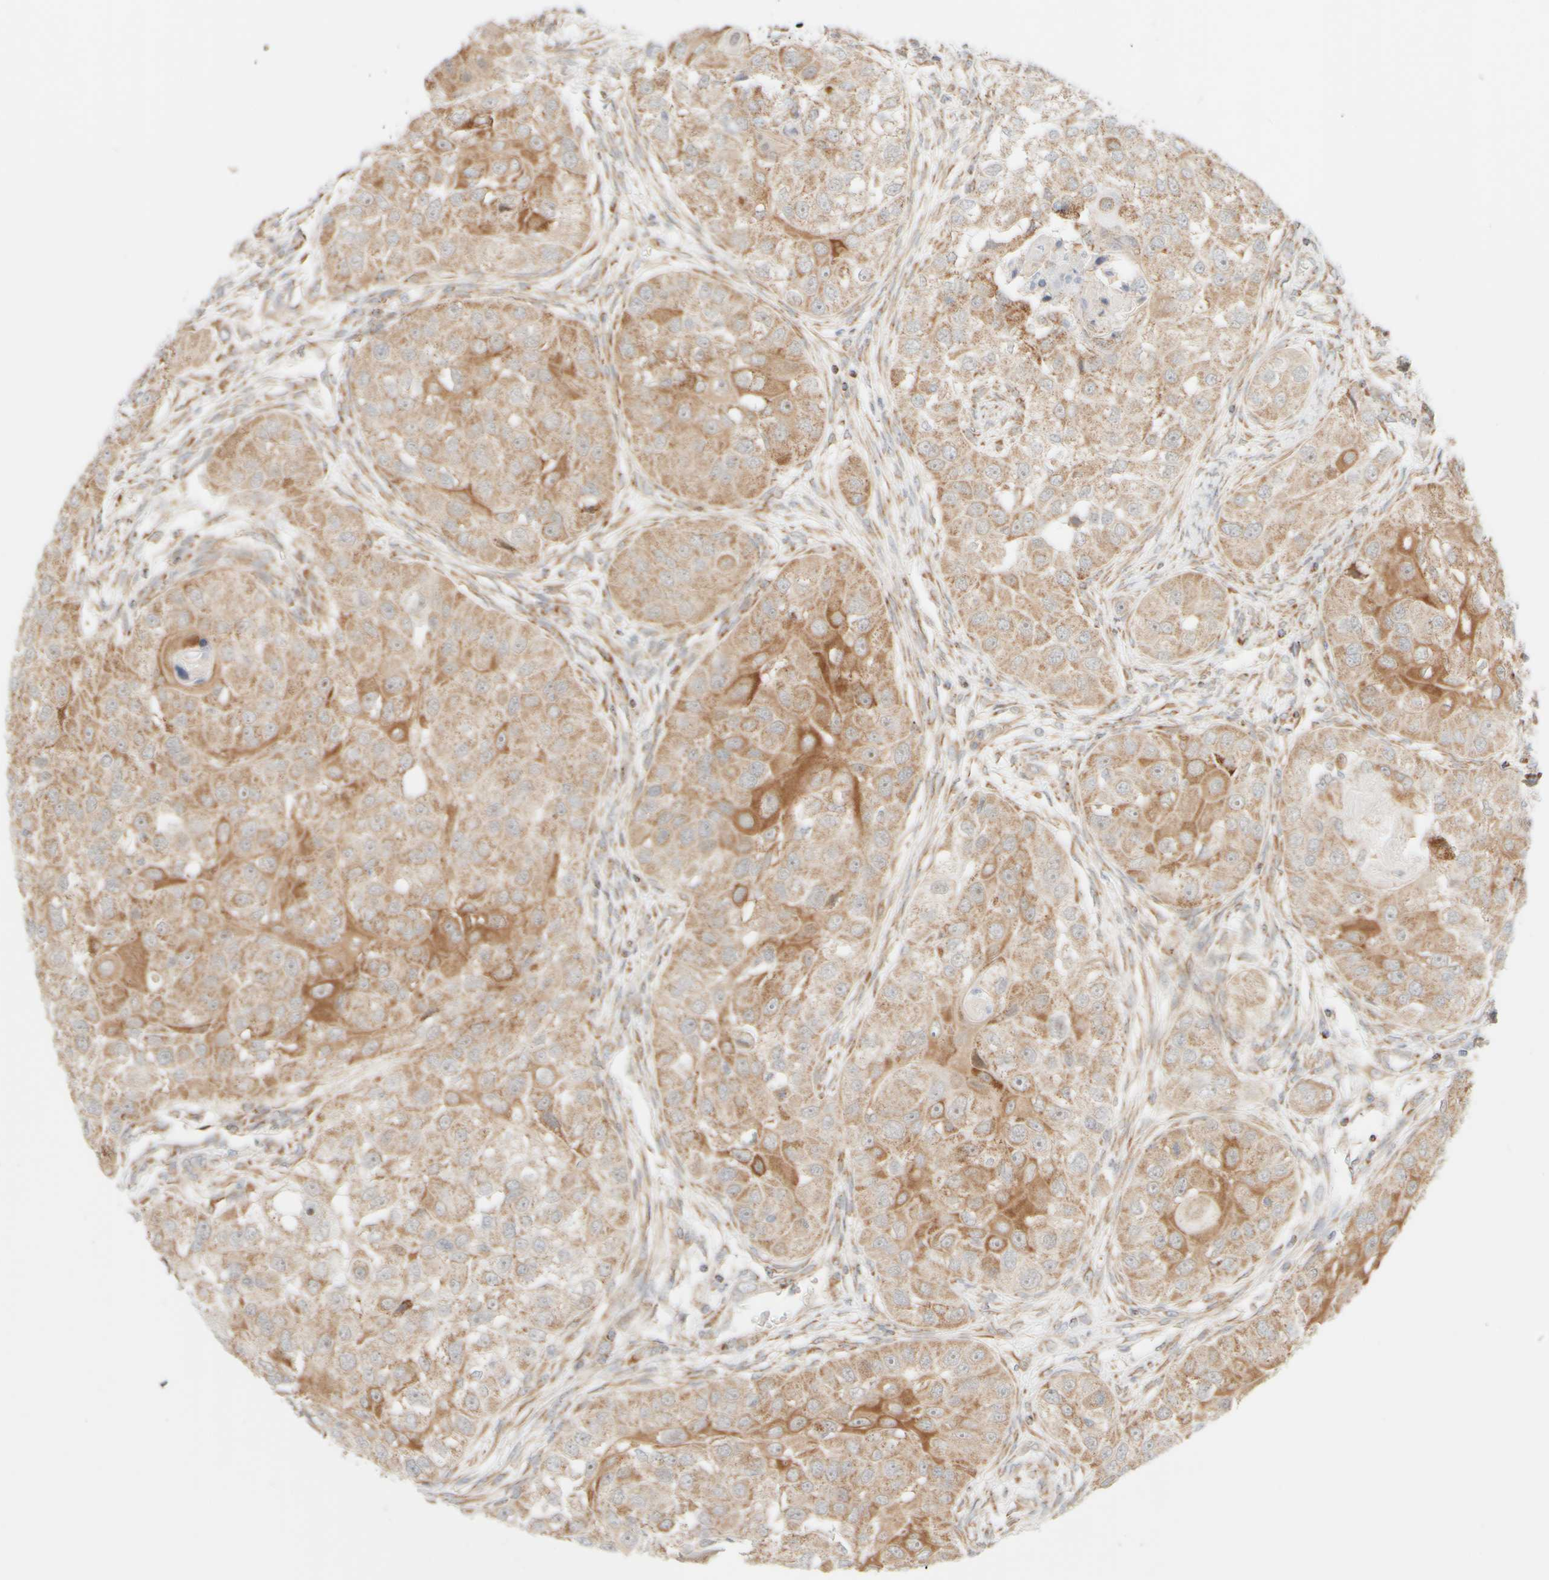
{"staining": {"intensity": "moderate", "quantity": ">75%", "location": "cytoplasmic/membranous"}, "tissue": "head and neck cancer", "cell_type": "Tumor cells", "image_type": "cancer", "snomed": [{"axis": "morphology", "description": "Normal tissue, NOS"}, {"axis": "morphology", "description": "Squamous cell carcinoma, NOS"}, {"axis": "topography", "description": "Skeletal muscle"}, {"axis": "topography", "description": "Head-Neck"}], "caption": "DAB (3,3'-diaminobenzidine) immunohistochemical staining of human squamous cell carcinoma (head and neck) shows moderate cytoplasmic/membranous protein expression in approximately >75% of tumor cells.", "gene": "PPM1K", "patient": {"sex": "male", "age": 51}}